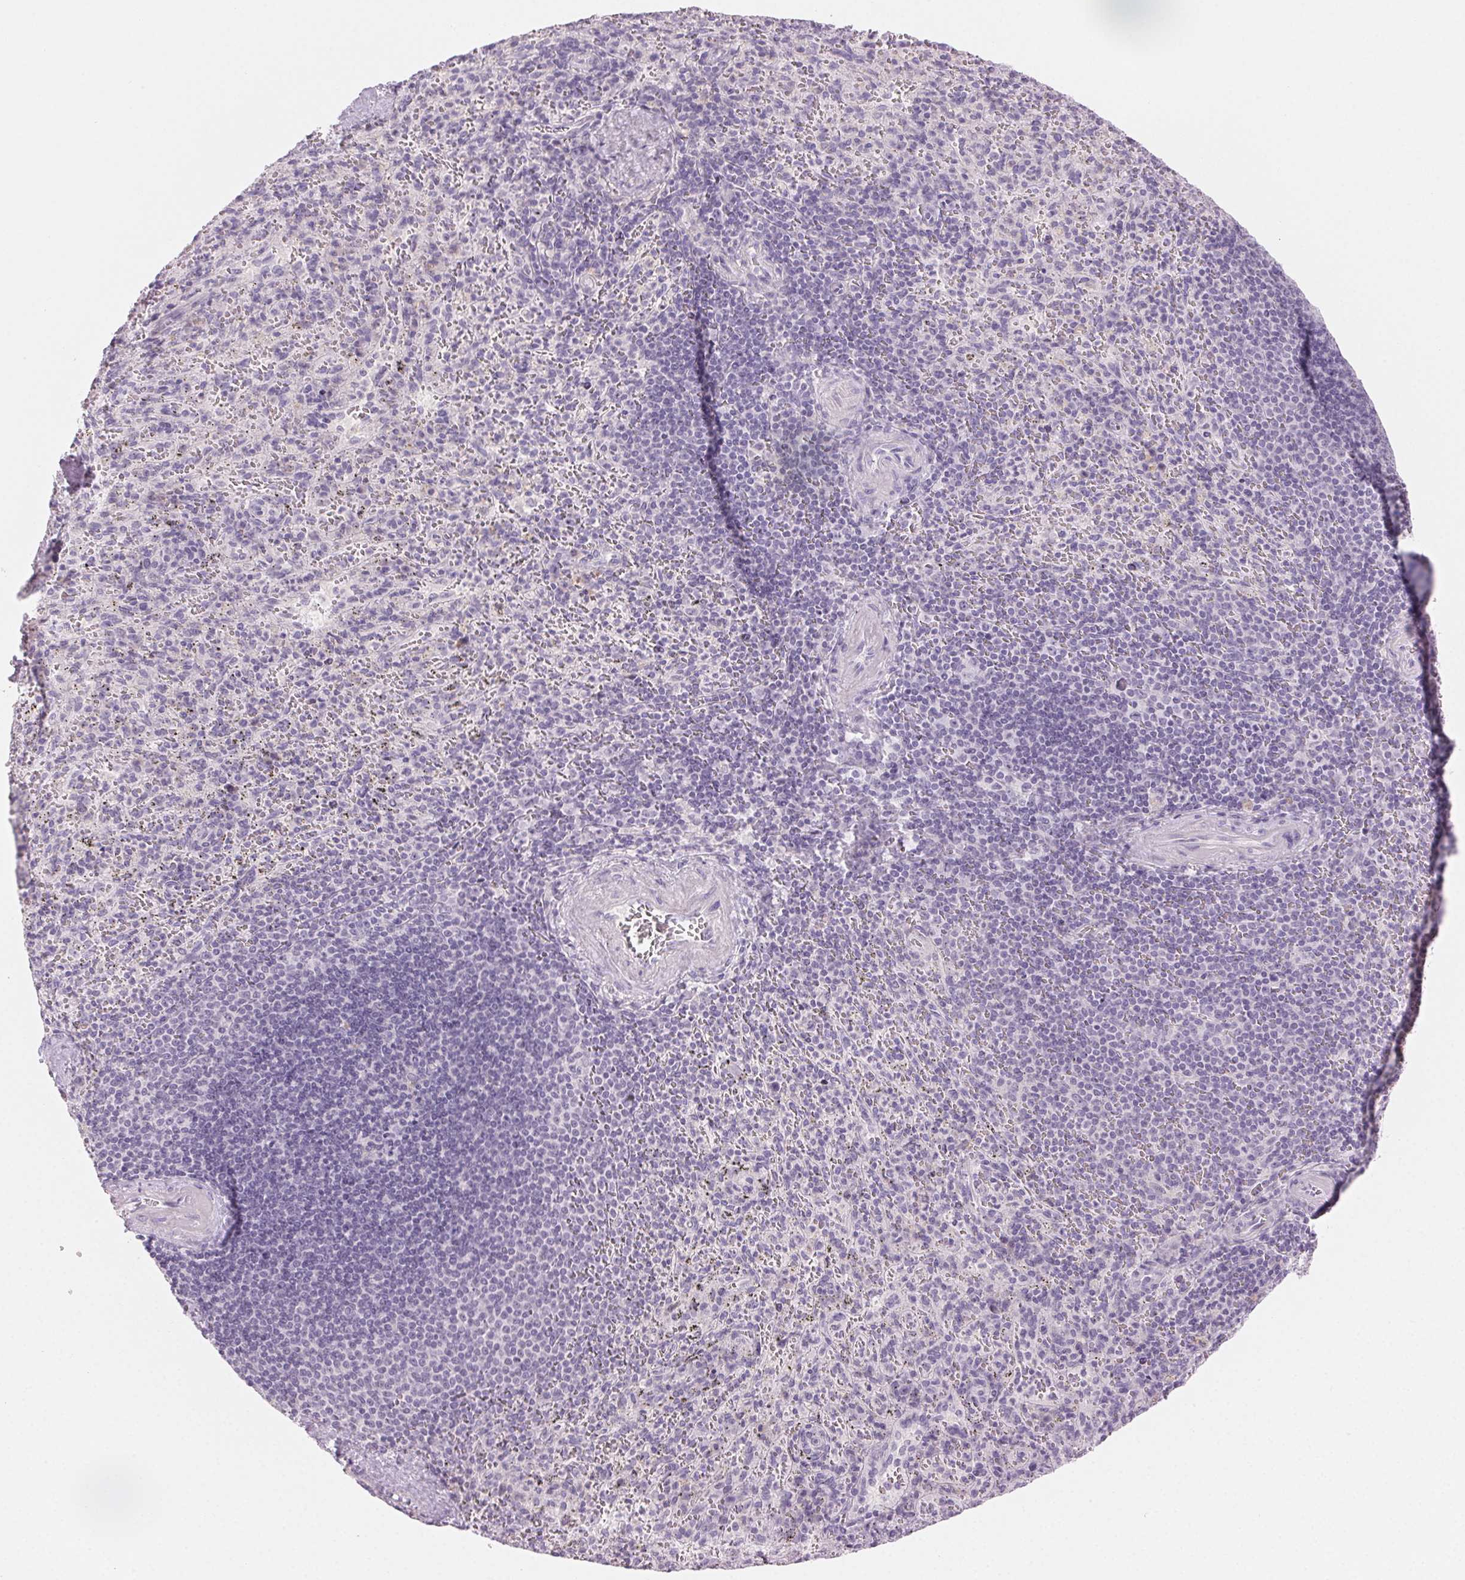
{"staining": {"intensity": "negative", "quantity": "none", "location": "none"}, "tissue": "spleen", "cell_type": "Cells in red pulp", "image_type": "normal", "snomed": [{"axis": "morphology", "description": "Normal tissue, NOS"}, {"axis": "topography", "description": "Spleen"}], "caption": "The histopathology image displays no staining of cells in red pulp in unremarkable spleen. (Stains: DAB immunohistochemistry (IHC) with hematoxylin counter stain, Microscopy: brightfield microscopy at high magnification).", "gene": "BPIFB2", "patient": {"sex": "male", "age": 57}}